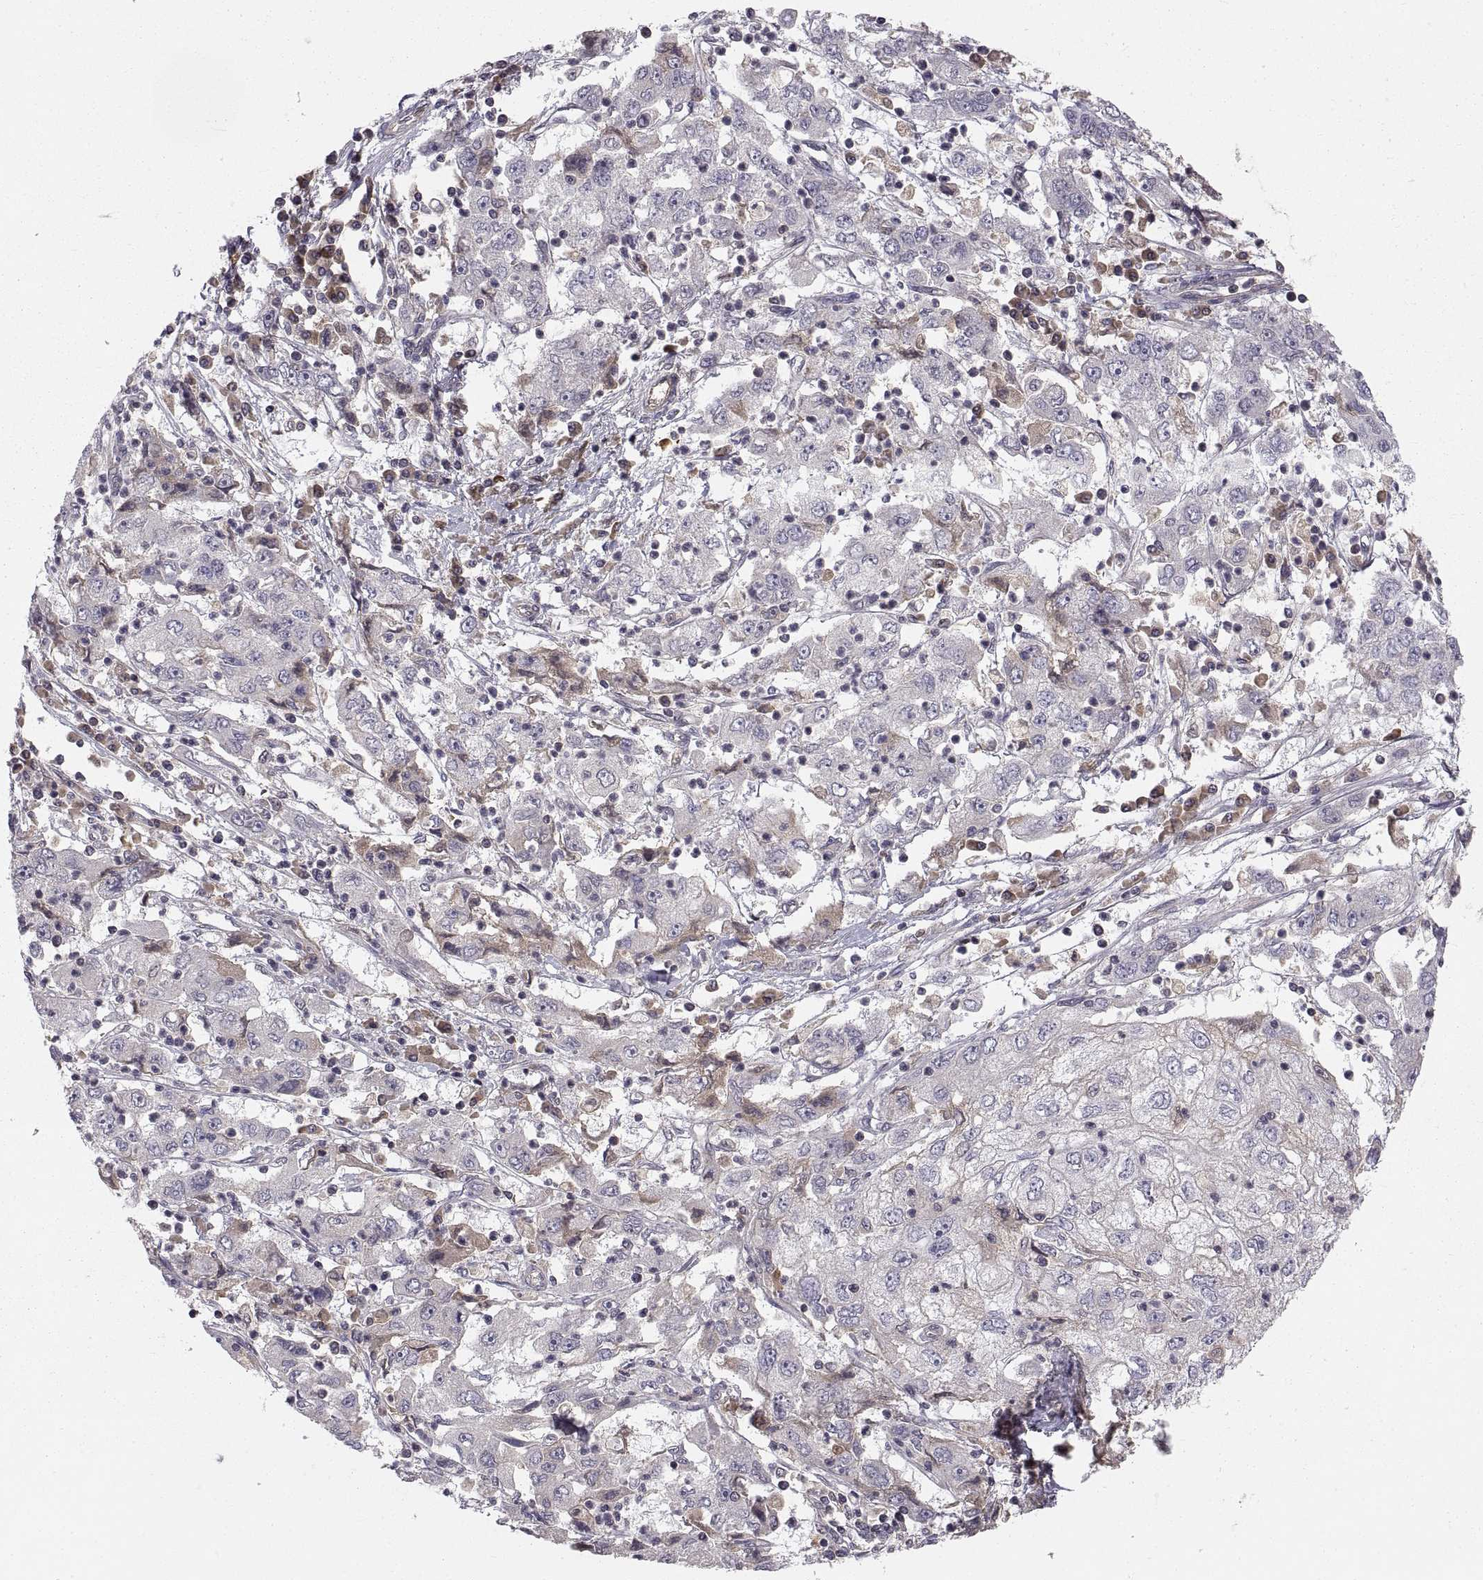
{"staining": {"intensity": "moderate", "quantity": "<25%", "location": "cytoplasmic/membranous"}, "tissue": "cervical cancer", "cell_type": "Tumor cells", "image_type": "cancer", "snomed": [{"axis": "morphology", "description": "Squamous cell carcinoma, NOS"}, {"axis": "topography", "description": "Cervix"}], "caption": "Human cervical squamous cell carcinoma stained for a protein (brown) exhibits moderate cytoplasmic/membranous positive positivity in about <25% of tumor cells.", "gene": "ABL2", "patient": {"sex": "female", "age": 36}}